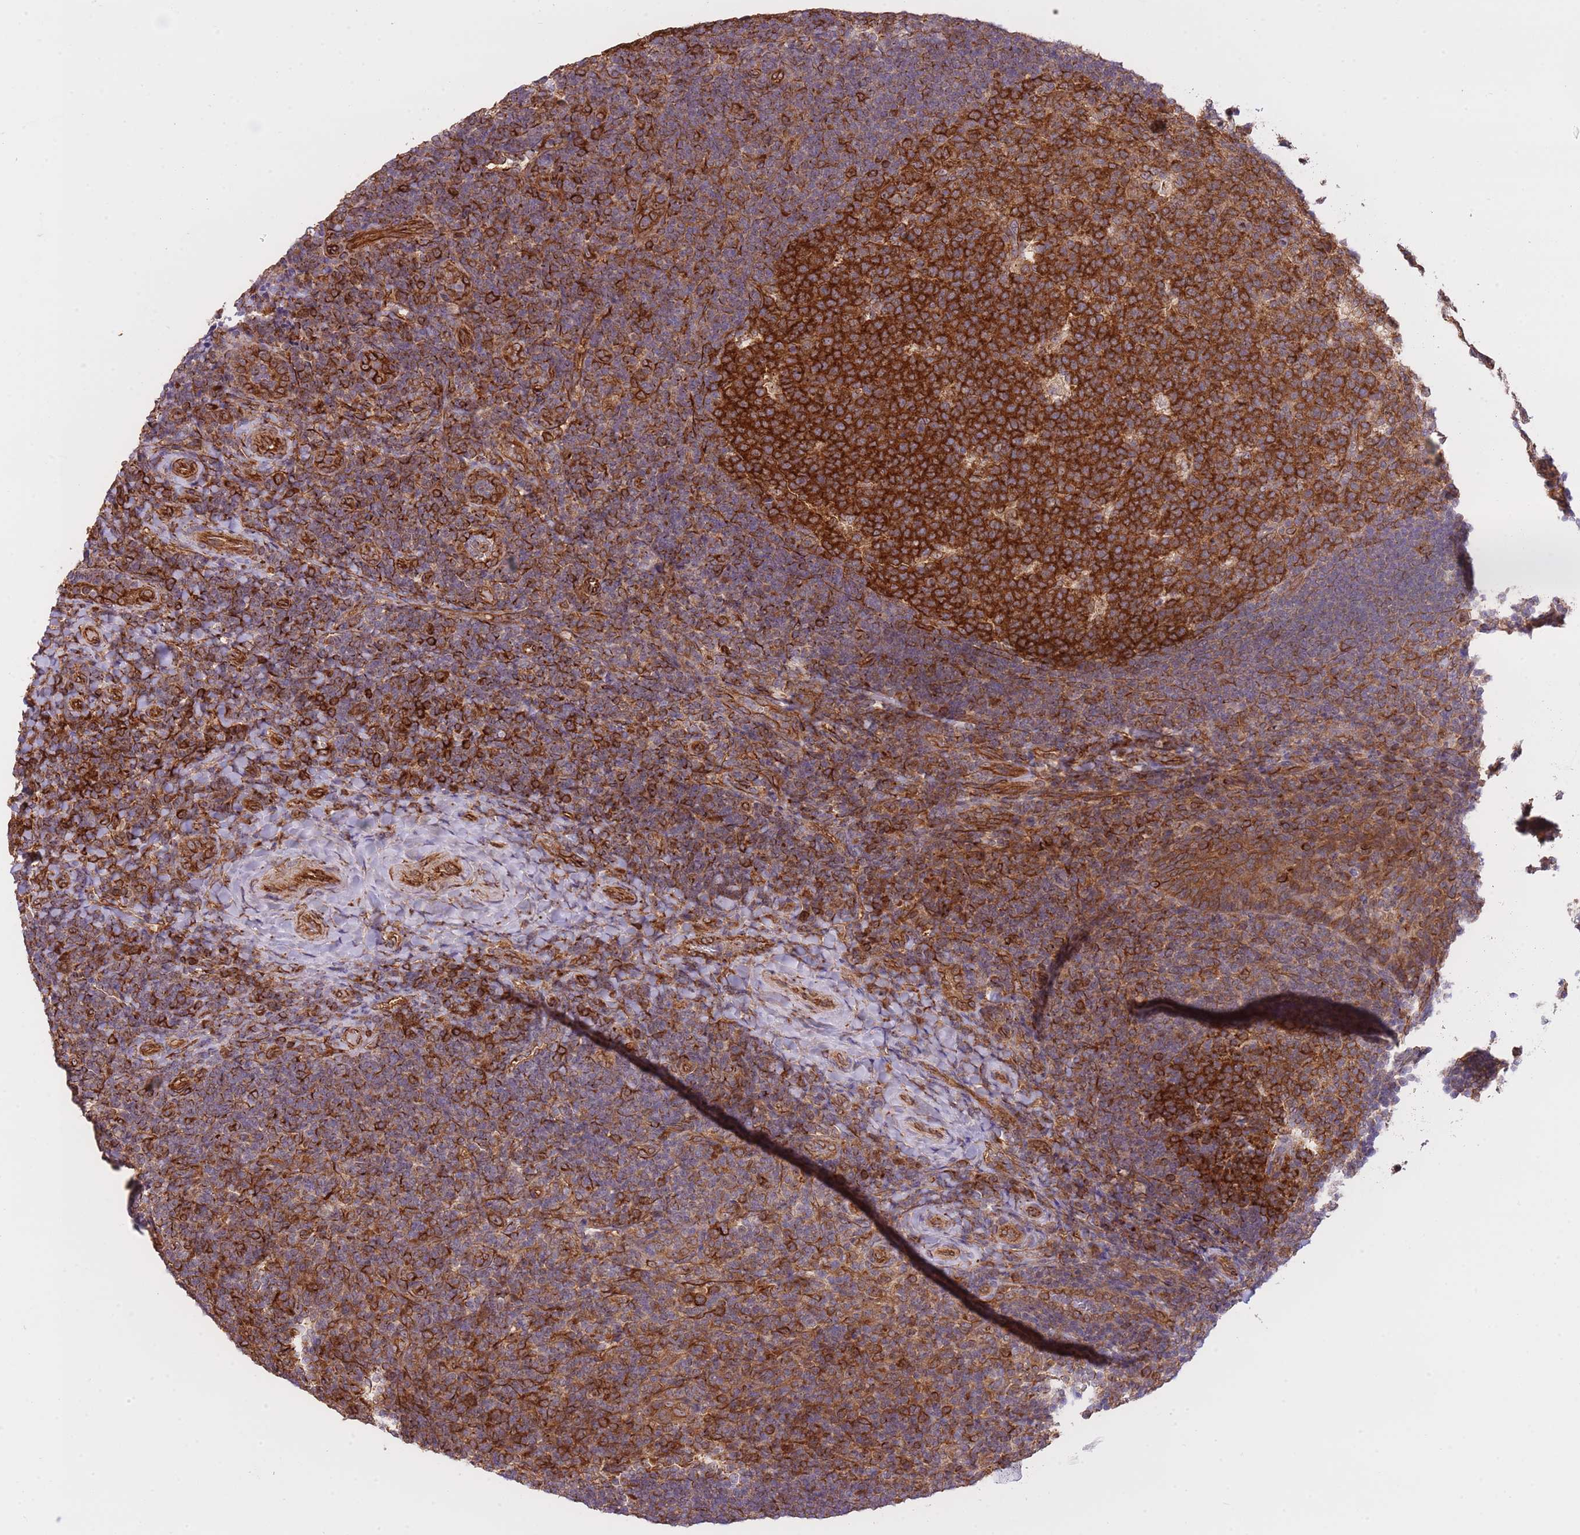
{"staining": {"intensity": "strong", "quantity": ">75%", "location": "cytoplasmic/membranous"}, "tissue": "tonsil", "cell_type": "Germinal center cells", "image_type": "normal", "snomed": [{"axis": "morphology", "description": "Normal tissue, NOS"}, {"axis": "topography", "description": "Tonsil"}], "caption": "This is a histology image of immunohistochemistry staining of benign tonsil, which shows strong staining in the cytoplasmic/membranous of germinal center cells.", "gene": "EXOSC8", "patient": {"sex": "female", "age": 10}}